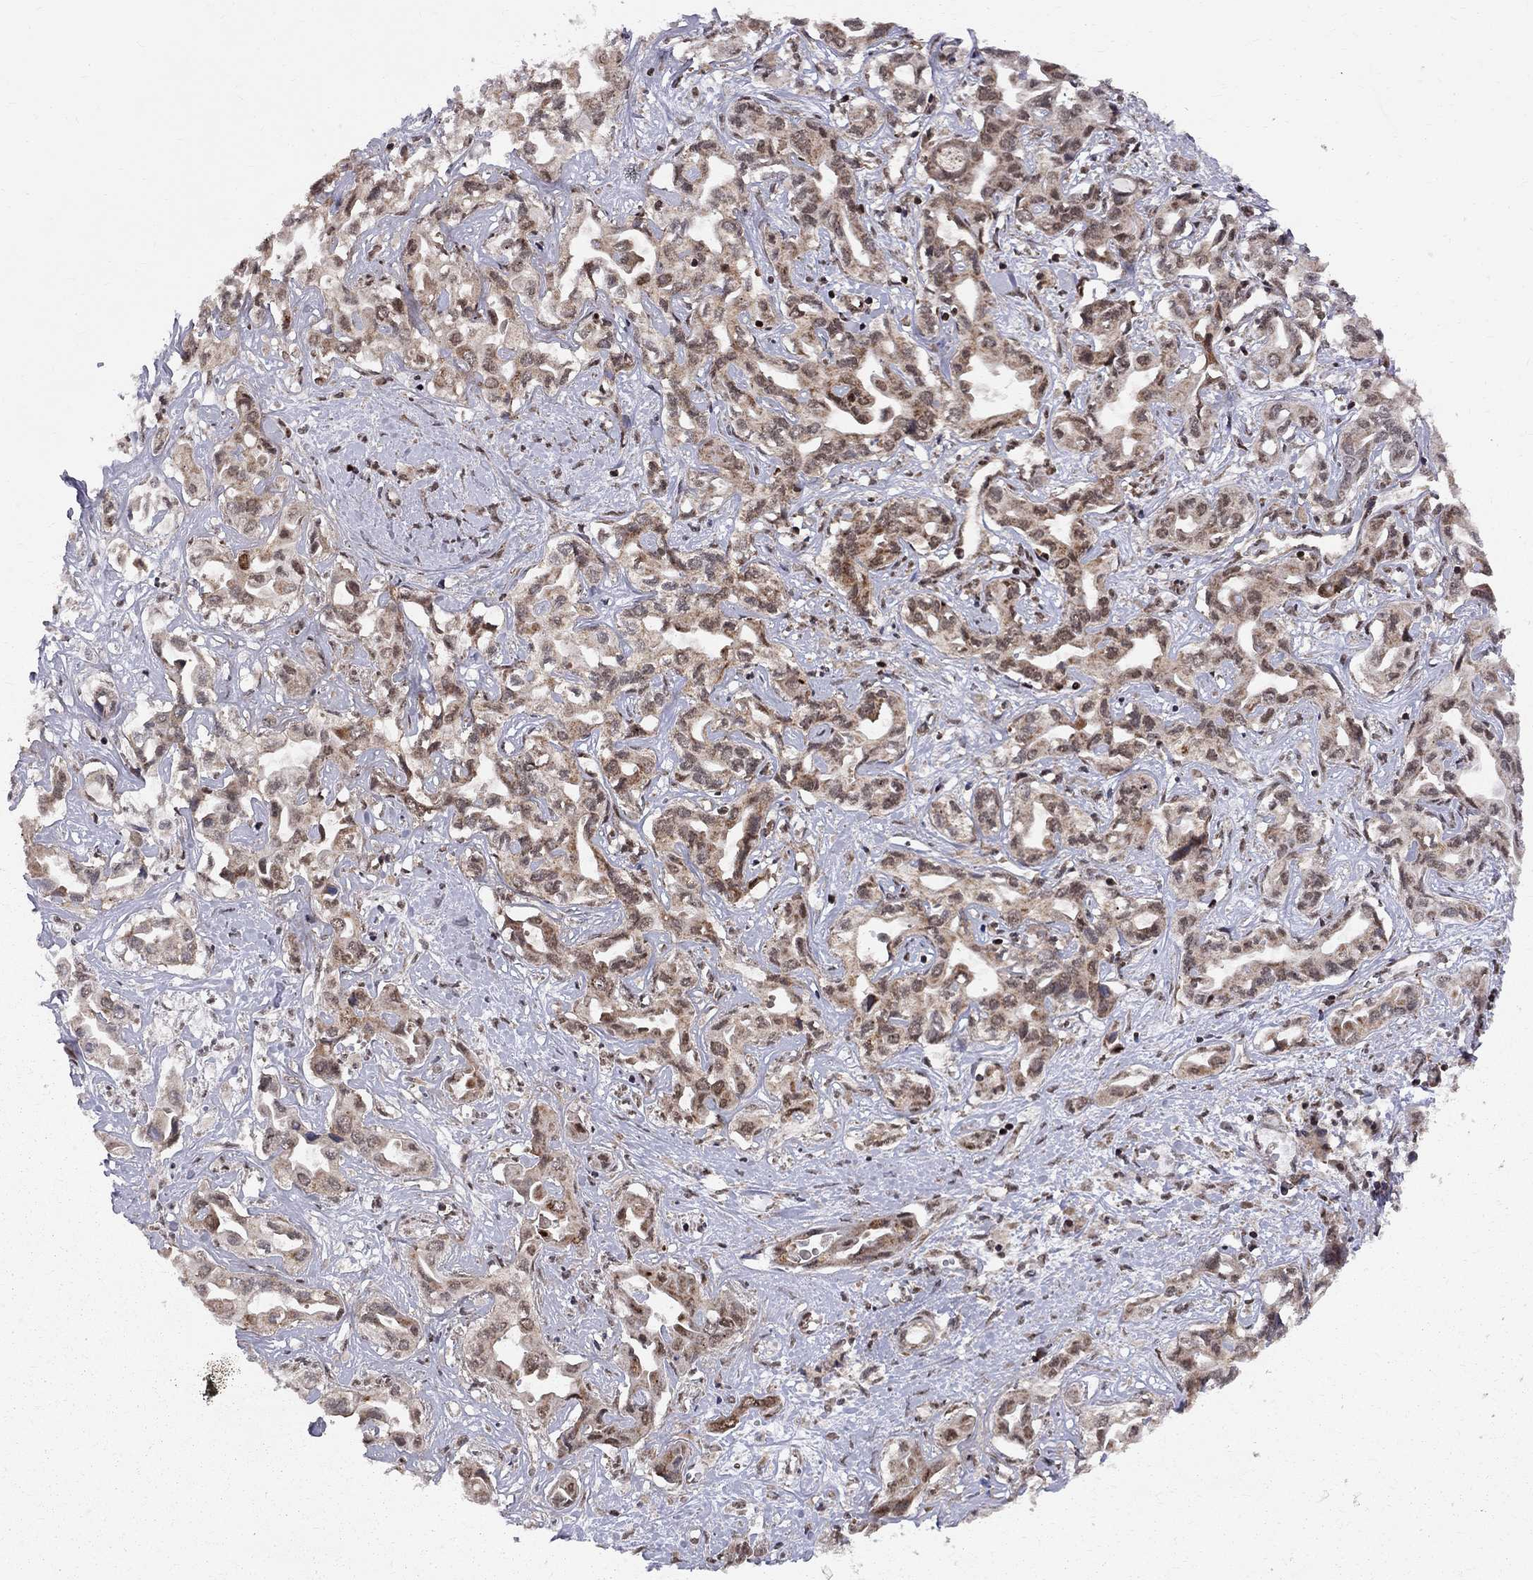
{"staining": {"intensity": "moderate", "quantity": "25%-75%", "location": "cytoplasmic/membranous"}, "tissue": "liver cancer", "cell_type": "Tumor cells", "image_type": "cancer", "snomed": [{"axis": "morphology", "description": "Cholangiocarcinoma"}, {"axis": "topography", "description": "Liver"}], "caption": "DAB immunohistochemical staining of liver cancer displays moderate cytoplasmic/membranous protein positivity in approximately 25%-75% of tumor cells.", "gene": "ELOB", "patient": {"sex": "female", "age": 64}}